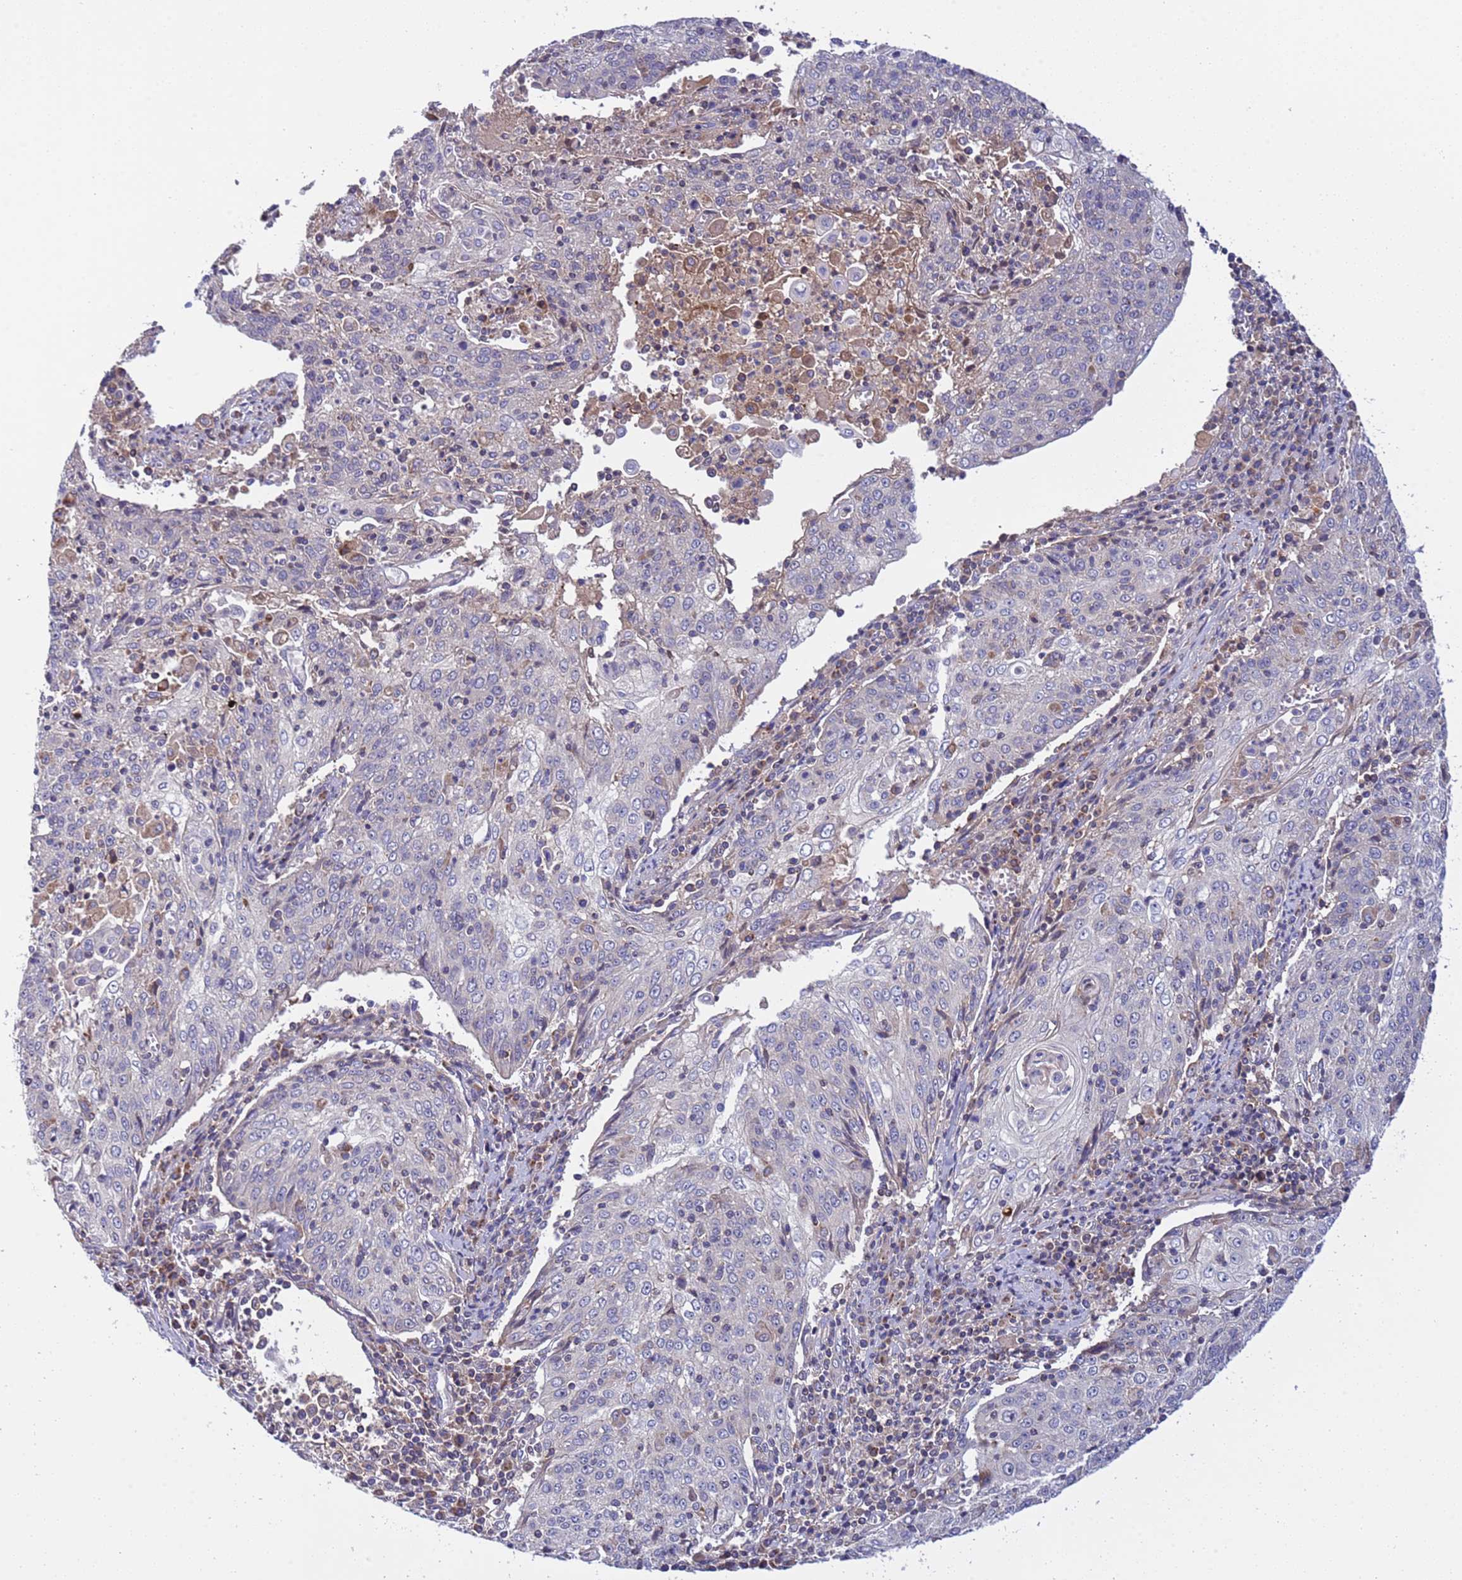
{"staining": {"intensity": "negative", "quantity": "none", "location": "none"}, "tissue": "cervical cancer", "cell_type": "Tumor cells", "image_type": "cancer", "snomed": [{"axis": "morphology", "description": "Squamous cell carcinoma, NOS"}, {"axis": "topography", "description": "Cervix"}], "caption": "Protein analysis of squamous cell carcinoma (cervical) displays no significant expression in tumor cells.", "gene": "PARP16", "patient": {"sex": "female", "age": 48}}